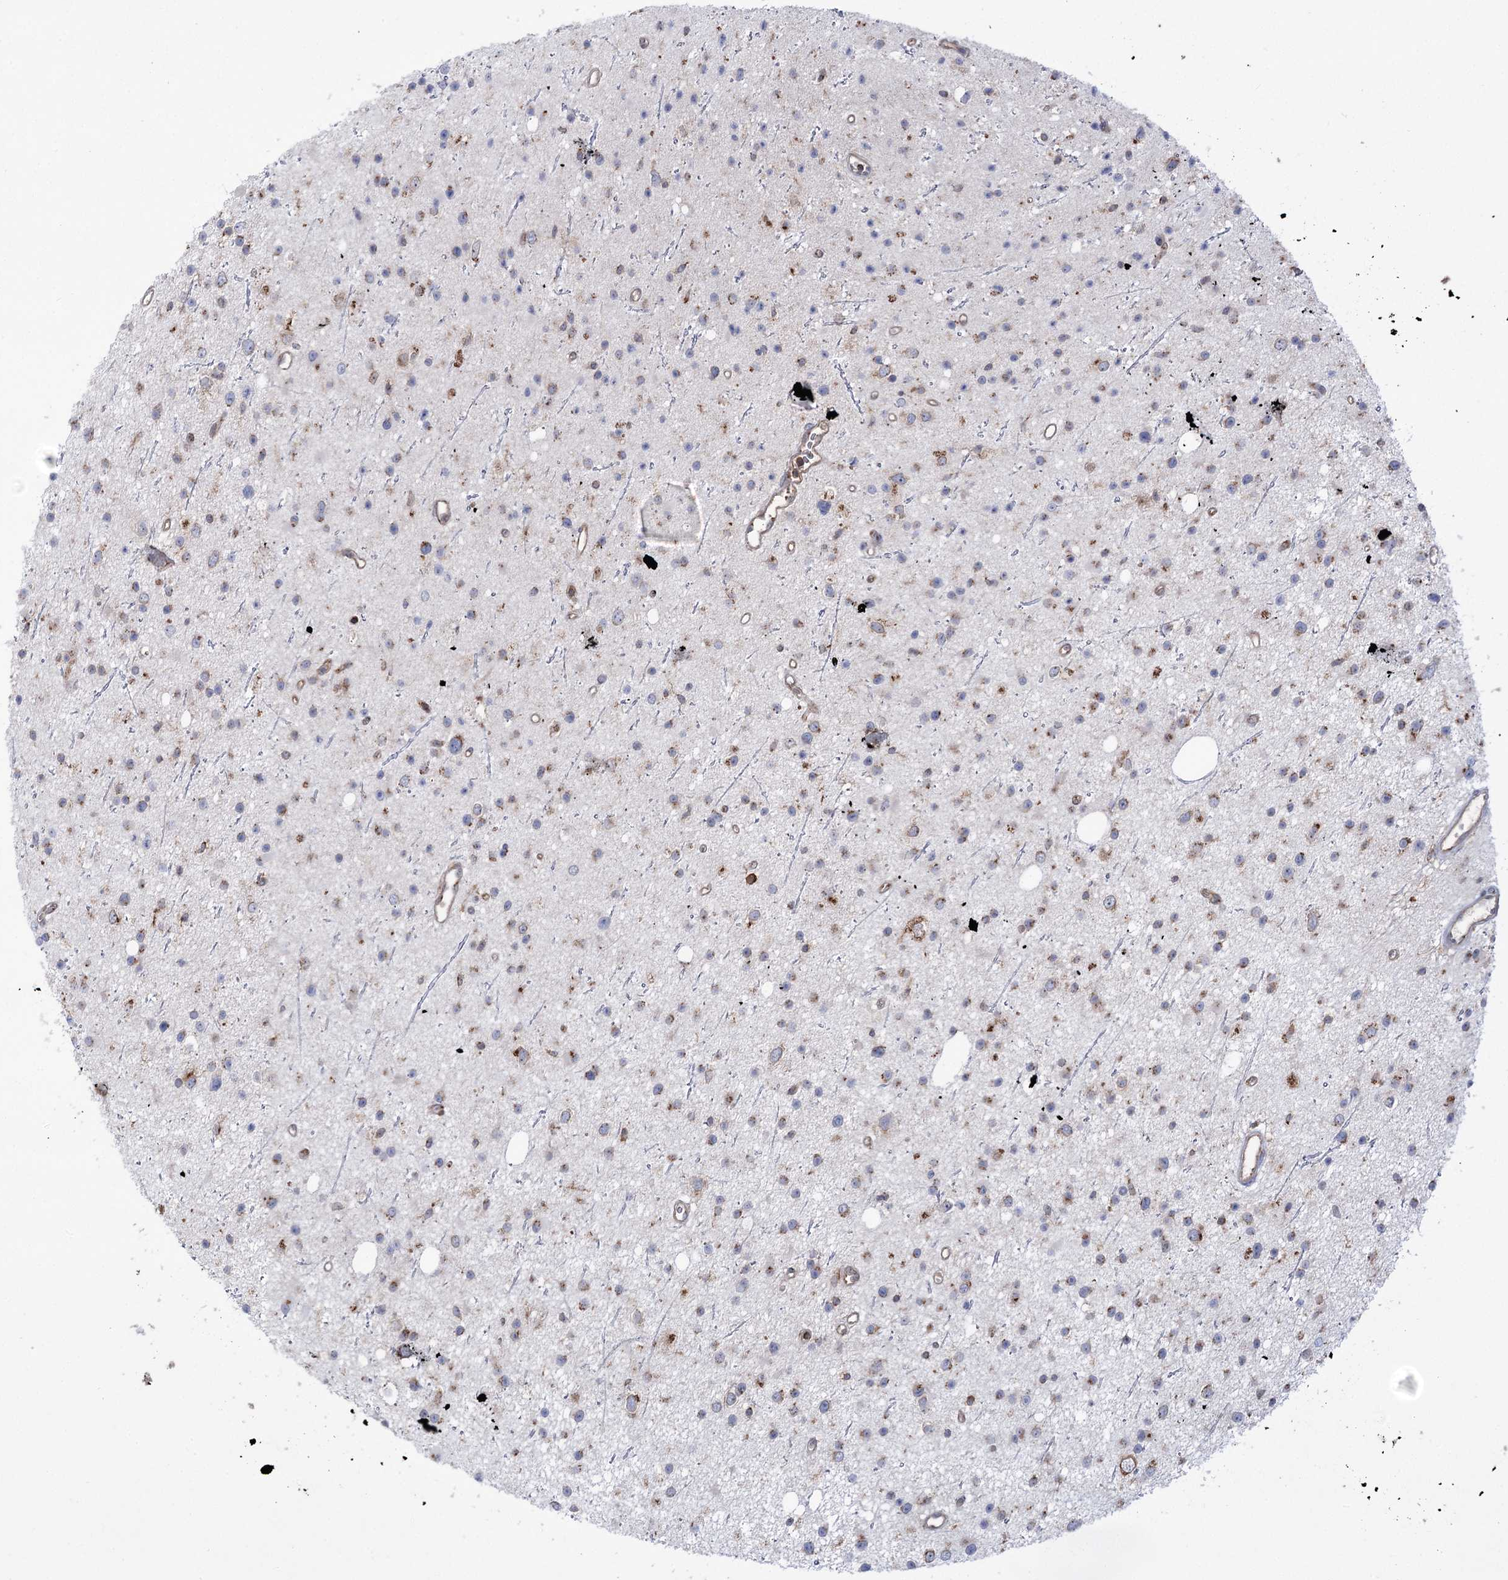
{"staining": {"intensity": "moderate", "quantity": "25%-75%", "location": "cytoplasmic/membranous"}, "tissue": "glioma", "cell_type": "Tumor cells", "image_type": "cancer", "snomed": [{"axis": "morphology", "description": "Glioma, malignant, Low grade"}, {"axis": "topography", "description": "Cerebral cortex"}], "caption": "Approximately 25%-75% of tumor cells in malignant glioma (low-grade) reveal moderate cytoplasmic/membranous protein staining as visualized by brown immunohistochemical staining.", "gene": "ZNF622", "patient": {"sex": "female", "age": 39}}